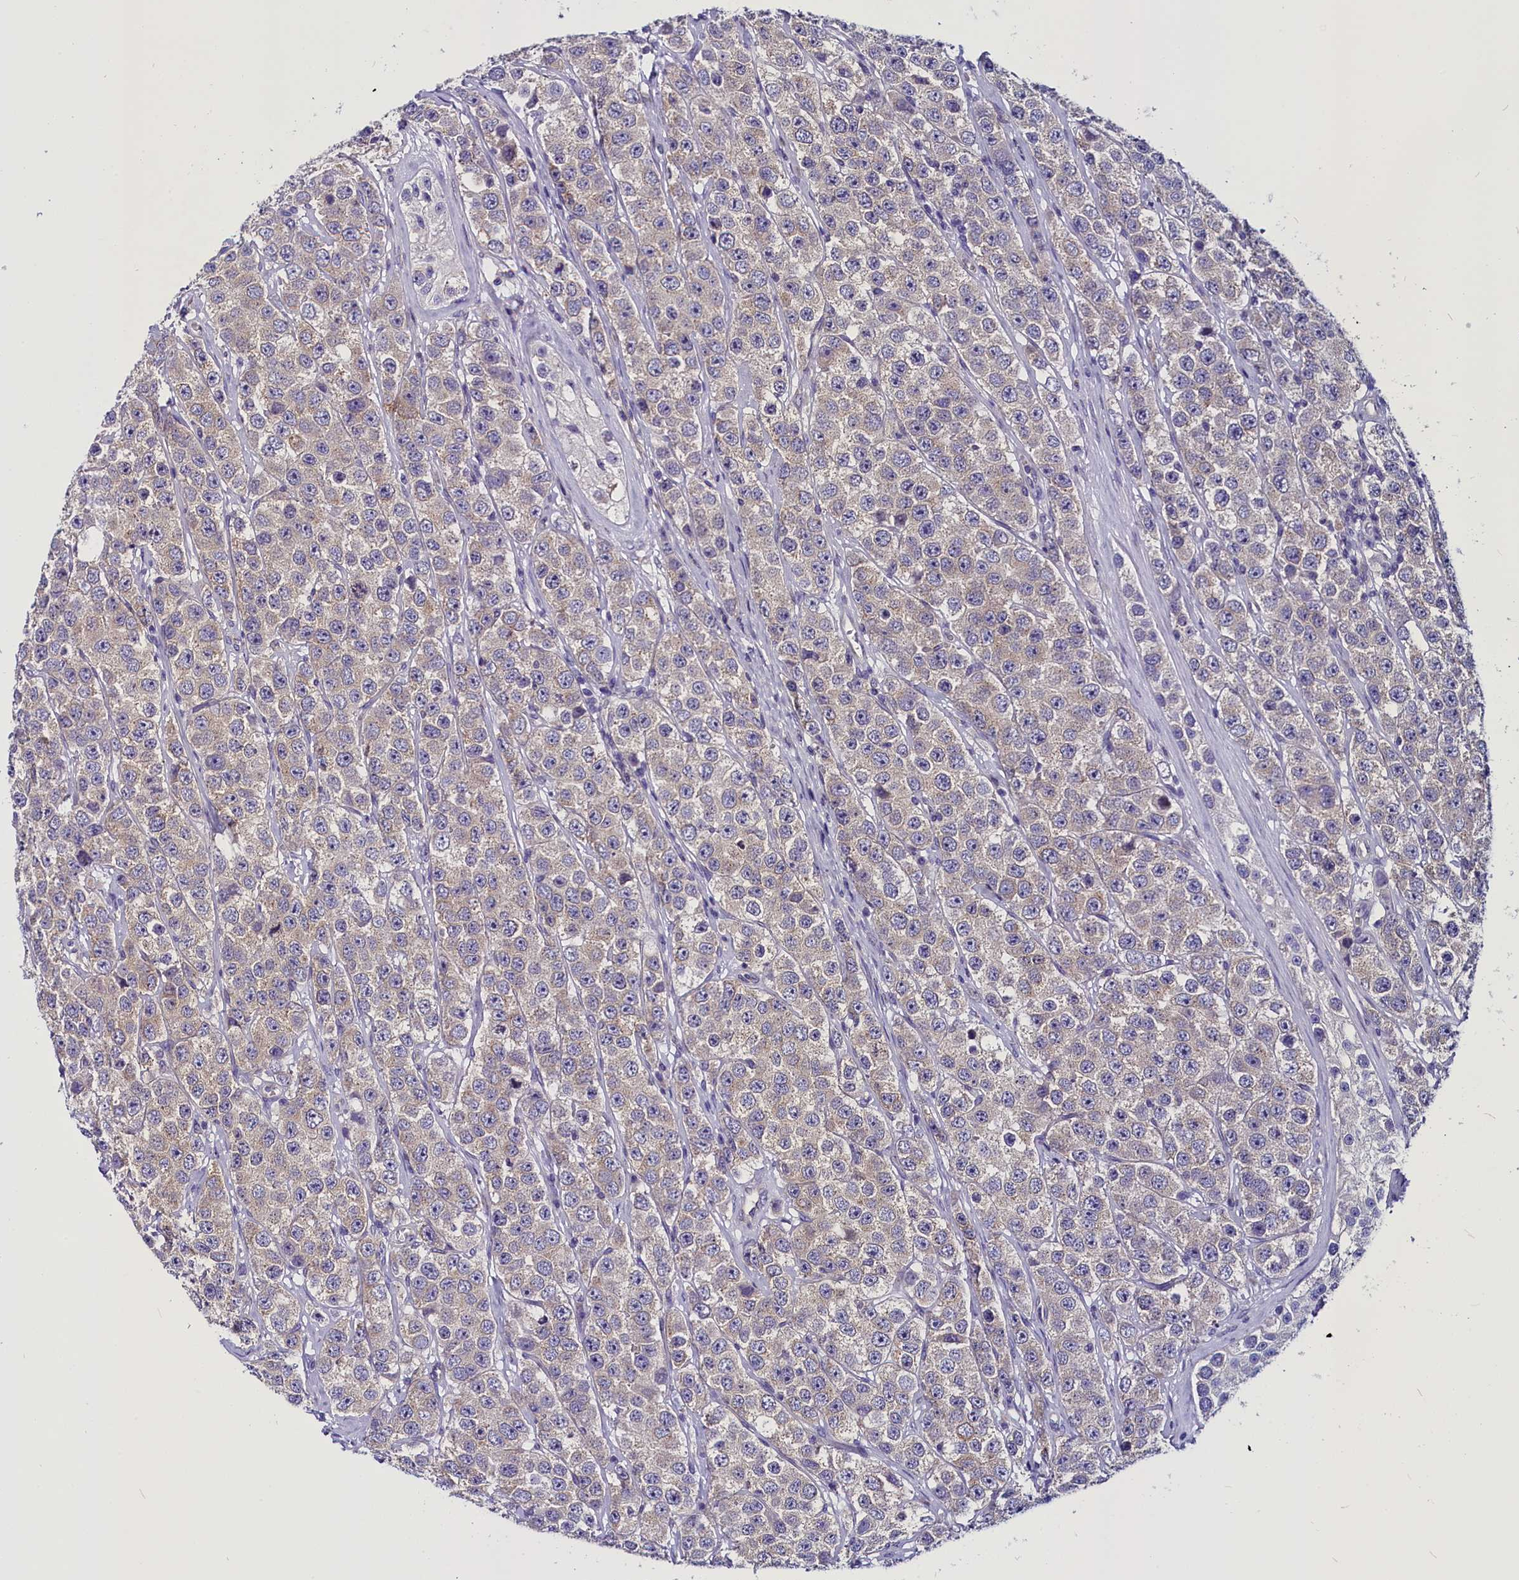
{"staining": {"intensity": "weak", "quantity": "<25%", "location": "cytoplasmic/membranous"}, "tissue": "testis cancer", "cell_type": "Tumor cells", "image_type": "cancer", "snomed": [{"axis": "morphology", "description": "Seminoma, NOS"}, {"axis": "topography", "description": "Testis"}], "caption": "High magnification brightfield microscopy of testis seminoma stained with DAB (brown) and counterstained with hematoxylin (blue): tumor cells show no significant expression.", "gene": "CEP170", "patient": {"sex": "male", "age": 28}}